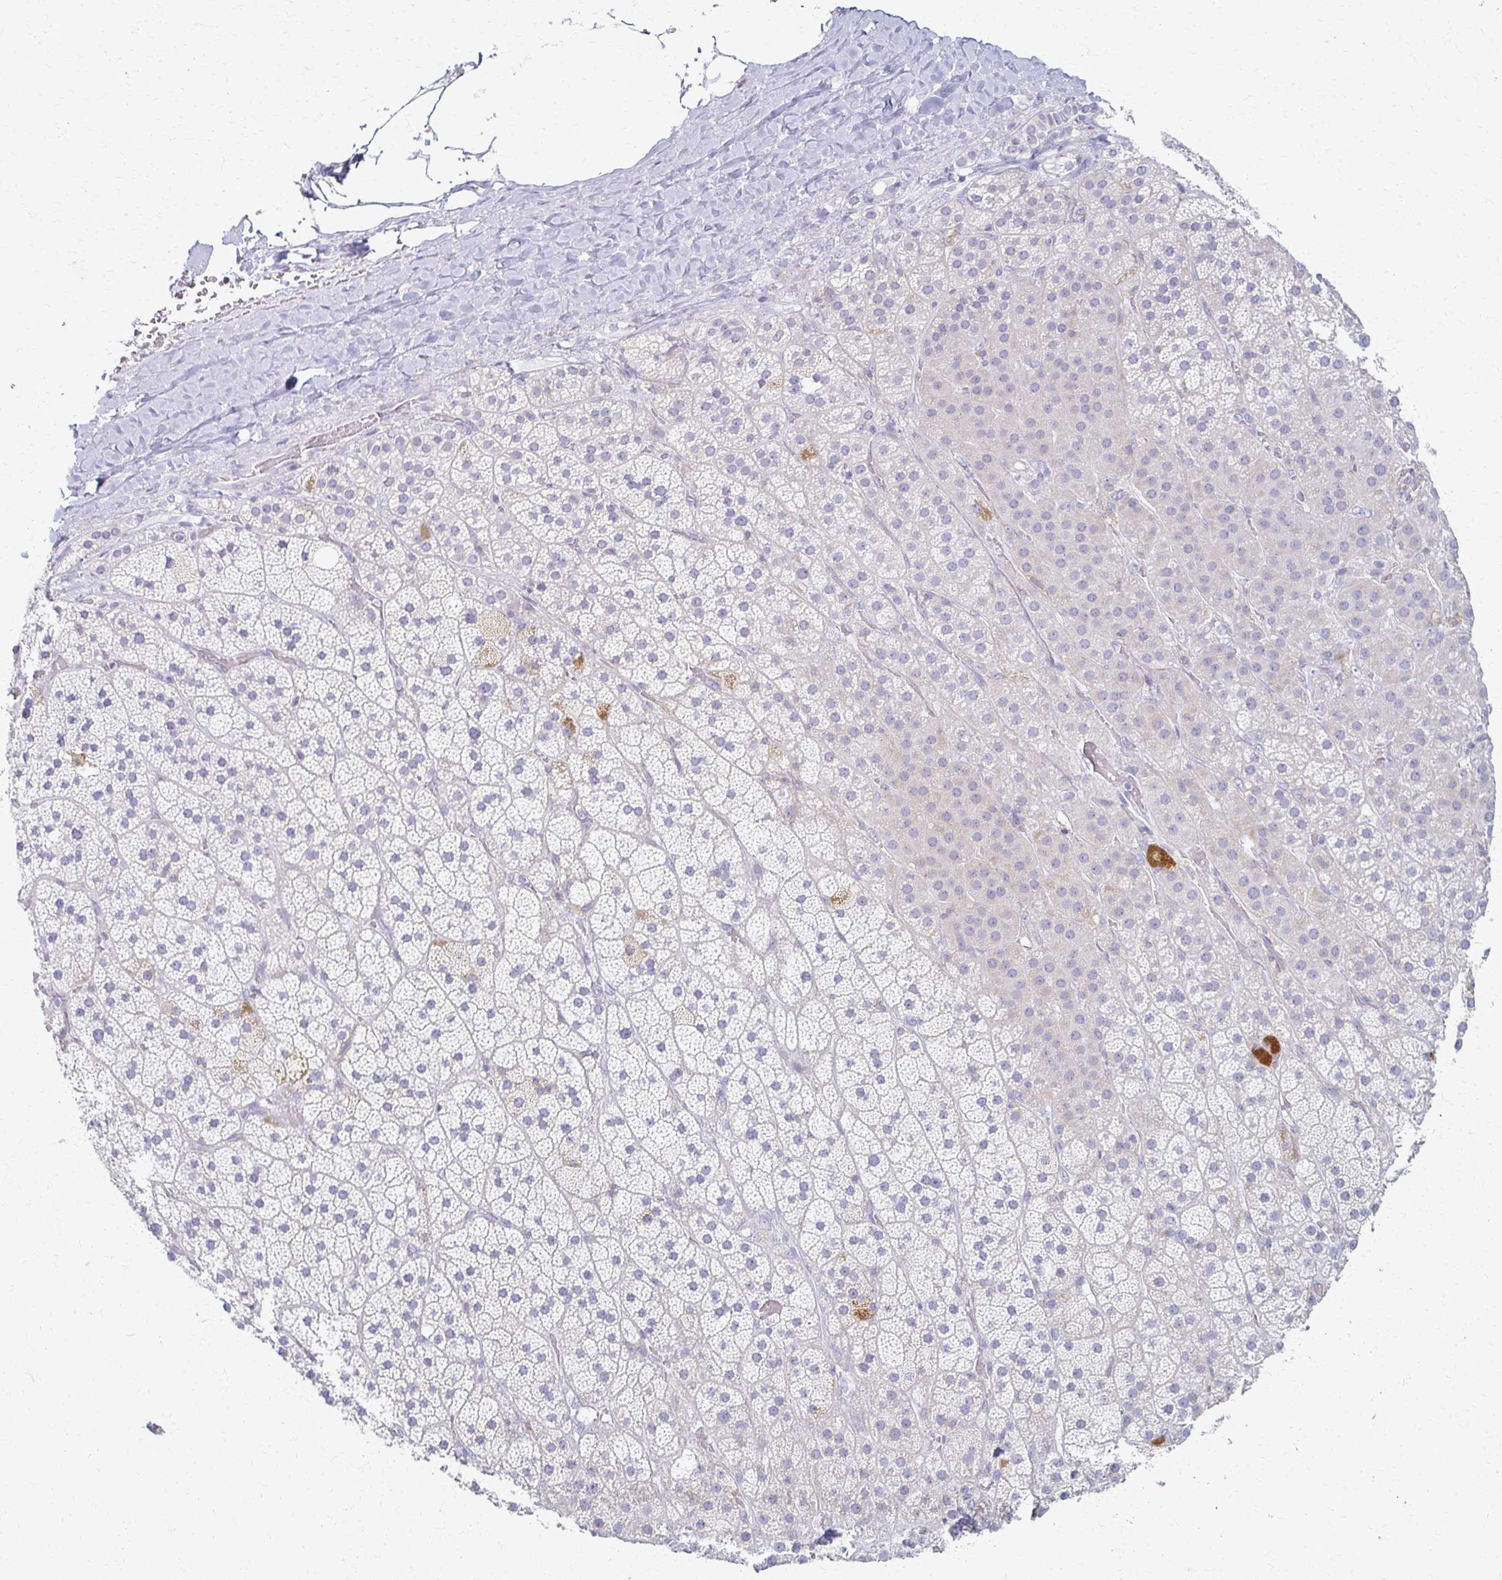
{"staining": {"intensity": "strong", "quantity": "<25%", "location": "cytoplasmic/membranous"}, "tissue": "adrenal gland", "cell_type": "Glandular cells", "image_type": "normal", "snomed": [{"axis": "morphology", "description": "Normal tissue, NOS"}, {"axis": "topography", "description": "Adrenal gland"}], "caption": "High-magnification brightfield microscopy of unremarkable adrenal gland stained with DAB (brown) and counterstained with hematoxylin (blue). glandular cells exhibit strong cytoplasmic/membranous expression is present in approximately<25% of cells. (DAB = brown stain, brightfield microscopy at high magnification).", "gene": "FCGR2A", "patient": {"sex": "male", "age": 57}}